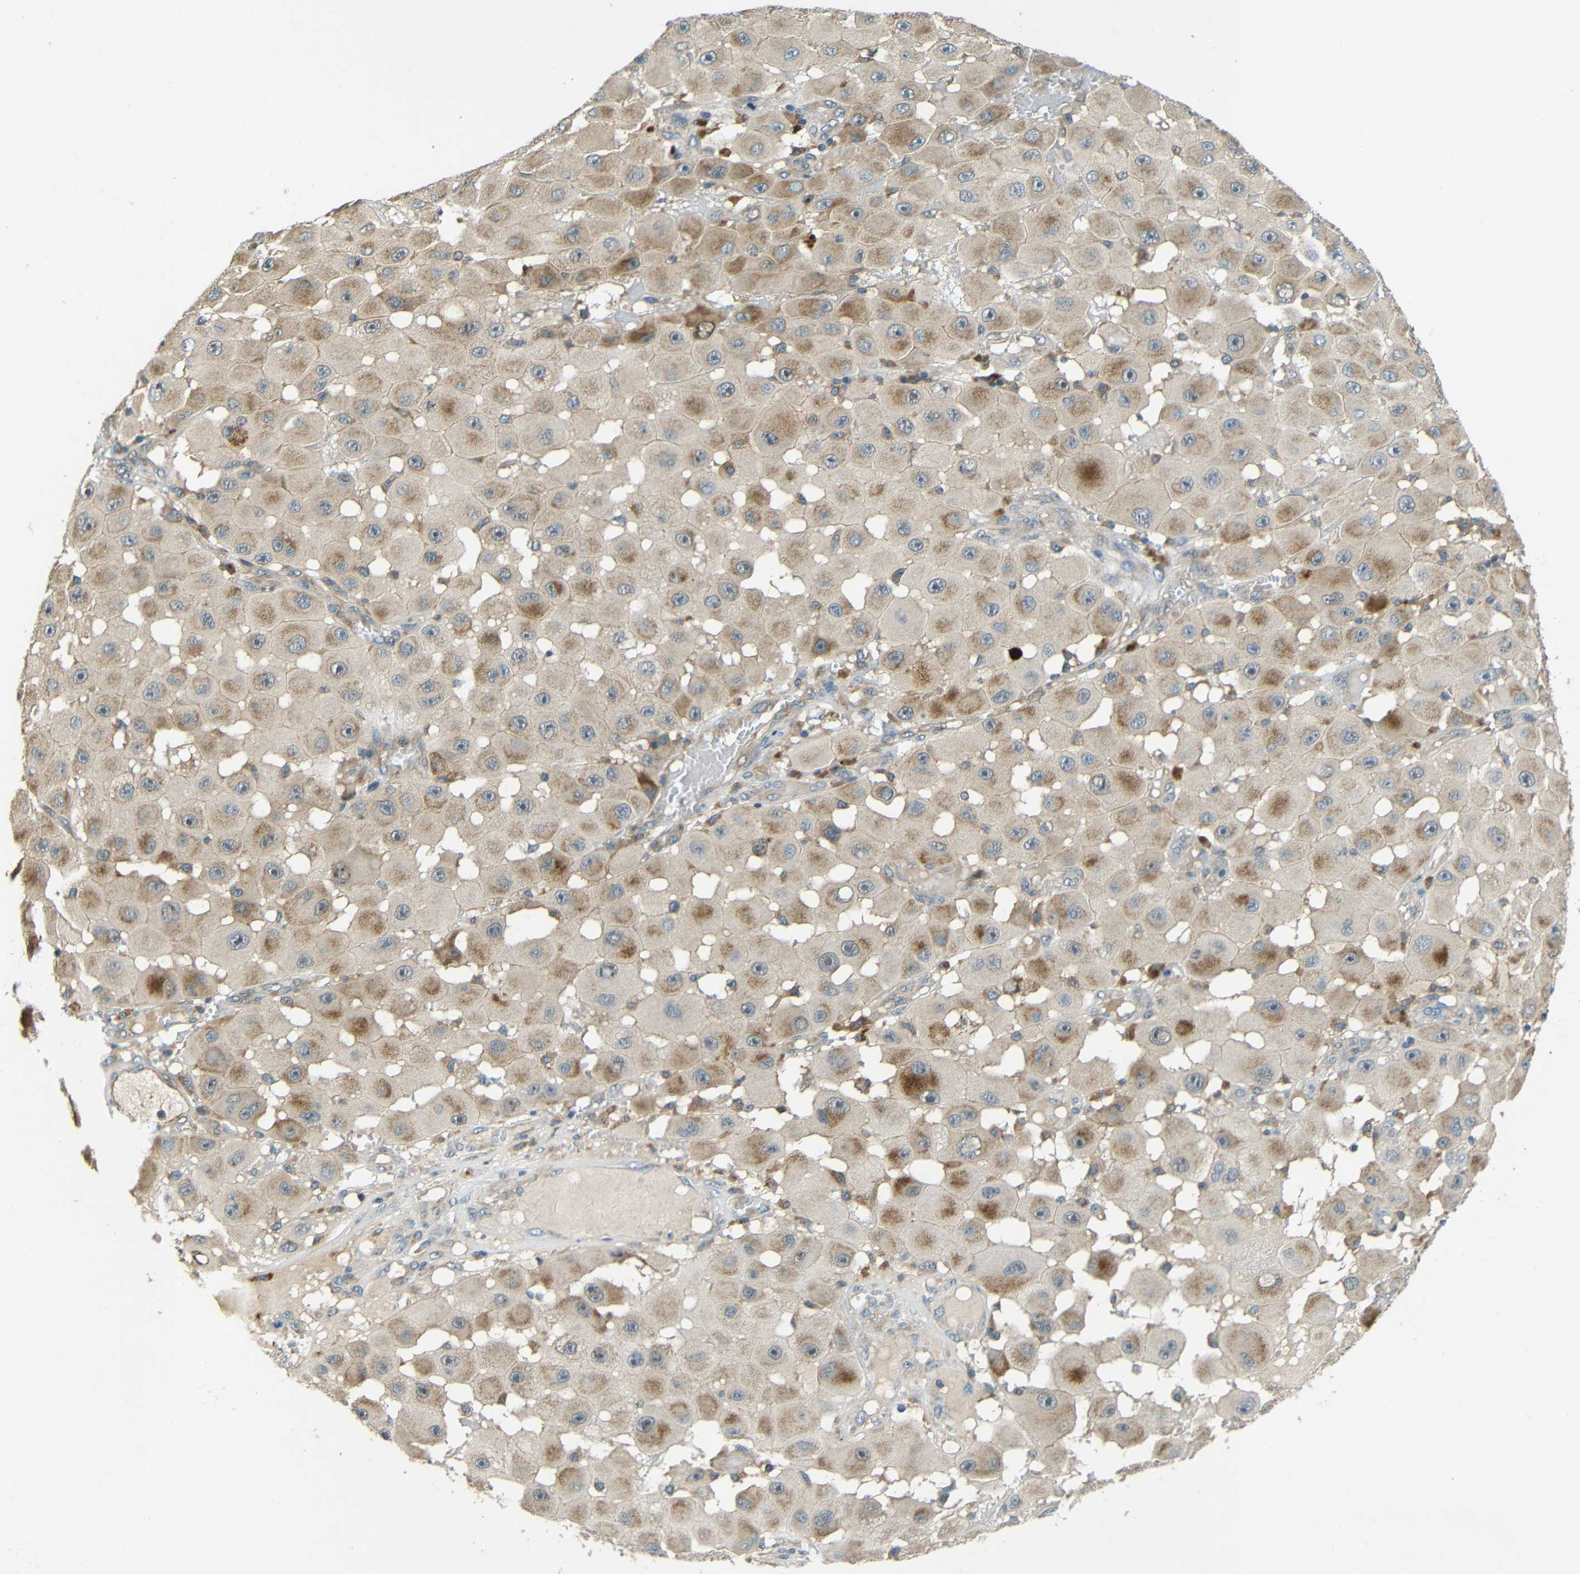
{"staining": {"intensity": "weak", "quantity": ">75%", "location": "cytoplasmic/membranous"}, "tissue": "melanoma", "cell_type": "Tumor cells", "image_type": "cancer", "snomed": [{"axis": "morphology", "description": "Malignant melanoma, NOS"}, {"axis": "topography", "description": "Skin"}], "caption": "About >75% of tumor cells in malignant melanoma reveal weak cytoplasmic/membranous protein staining as visualized by brown immunohistochemical staining.", "gene": "FNDC3A", "patient": {"sex": "female", "age": 81}}